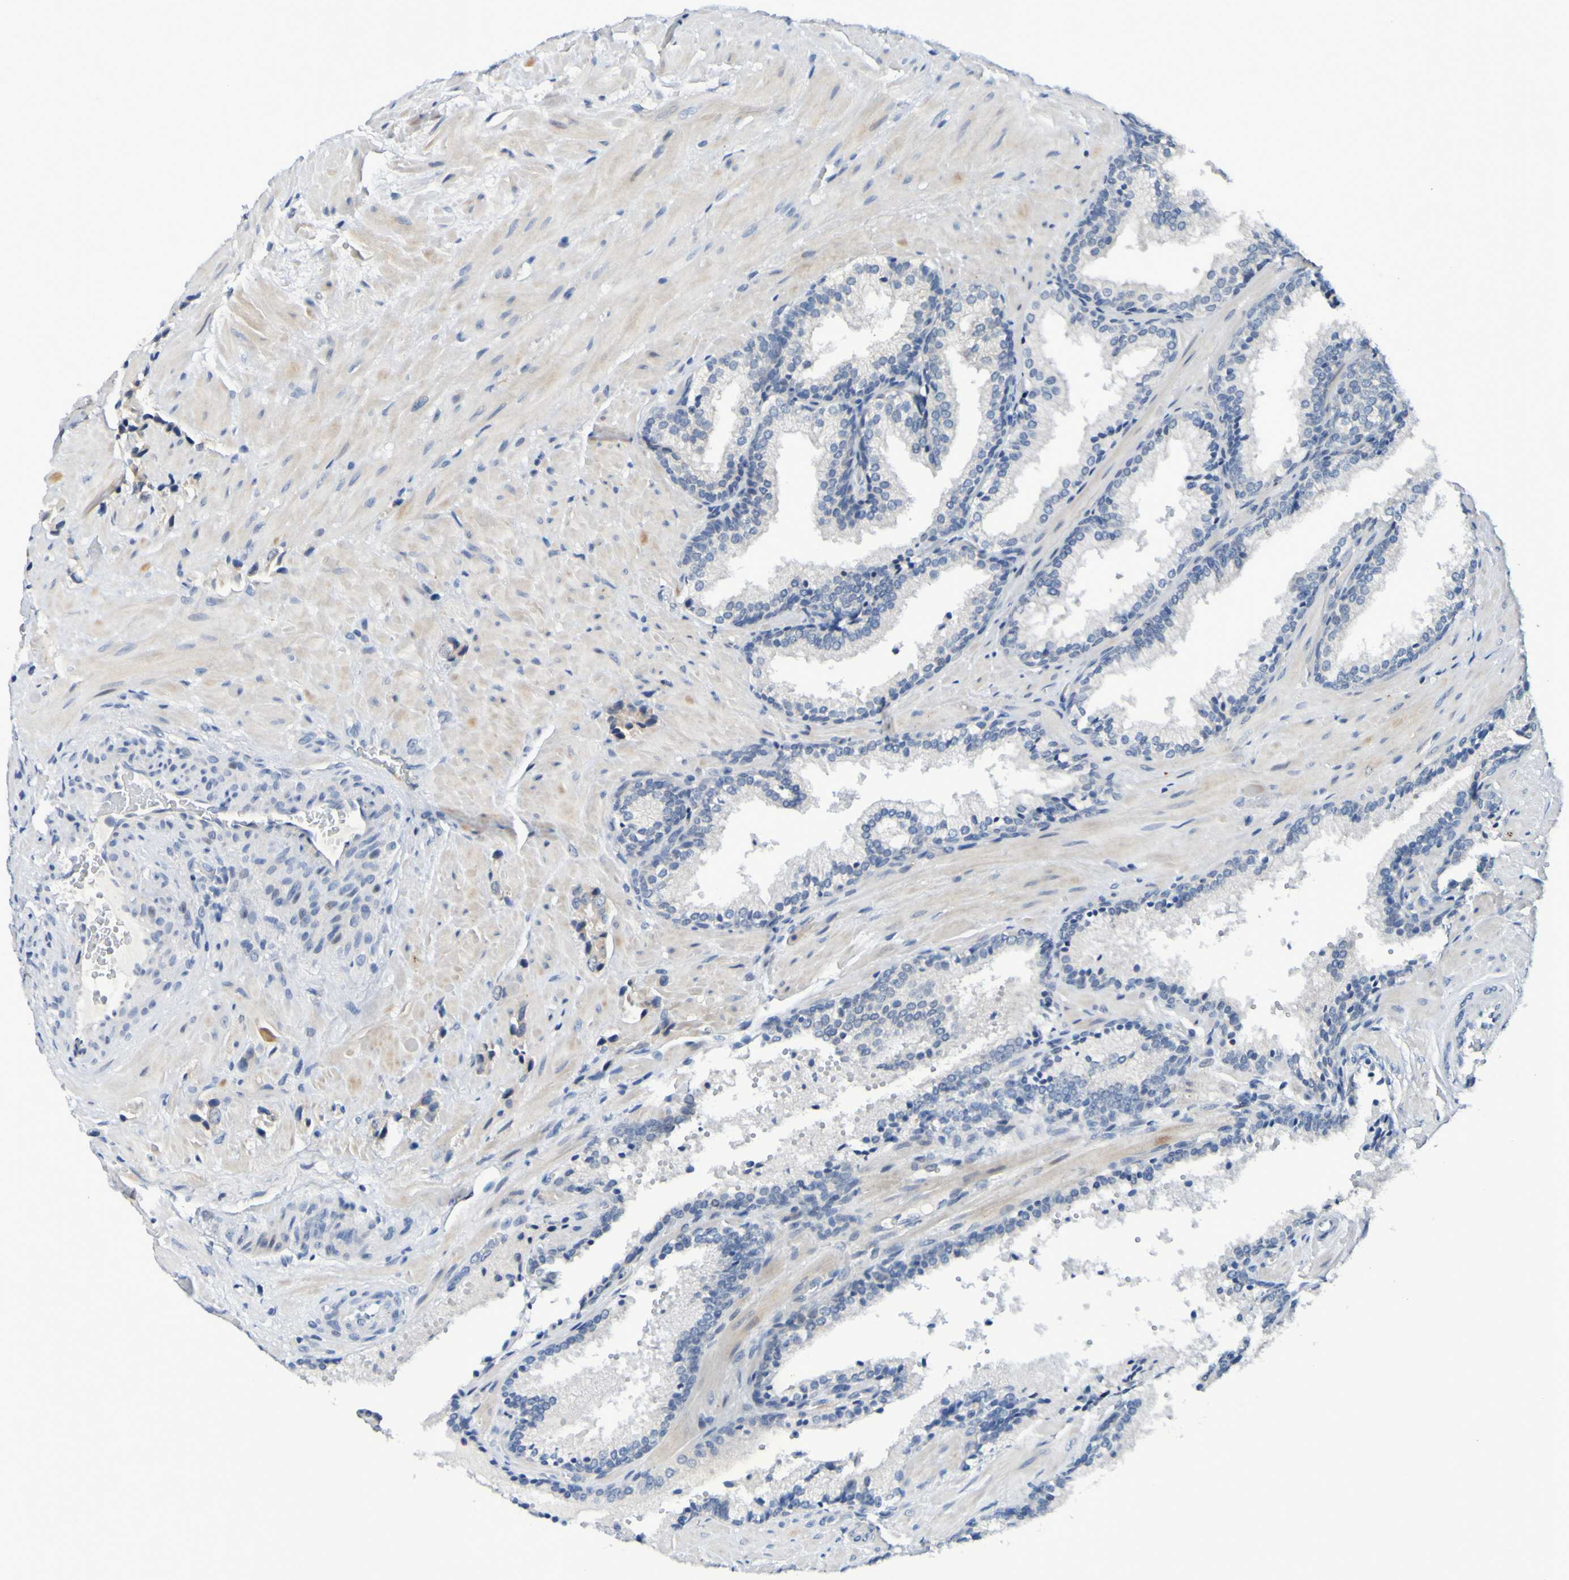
{"staining": {"intensity": "negative", "quantity": "none", "location": "none"}, "tissue": "prostate cancer", "cell_type": "Tumor cells", "image_type": "cancer", "snomed": [{"axis": "morphology", "description": "Adenocarcinoma, High grade"}, {"axis": "topography", "description": "Prostate"}], "caption": "Tumor cells are negative for brown protein staining in high-grade adenocarcinoma (prostate).", "gene": "VMA21", "patient": {"sex": "male", "age": 64}}